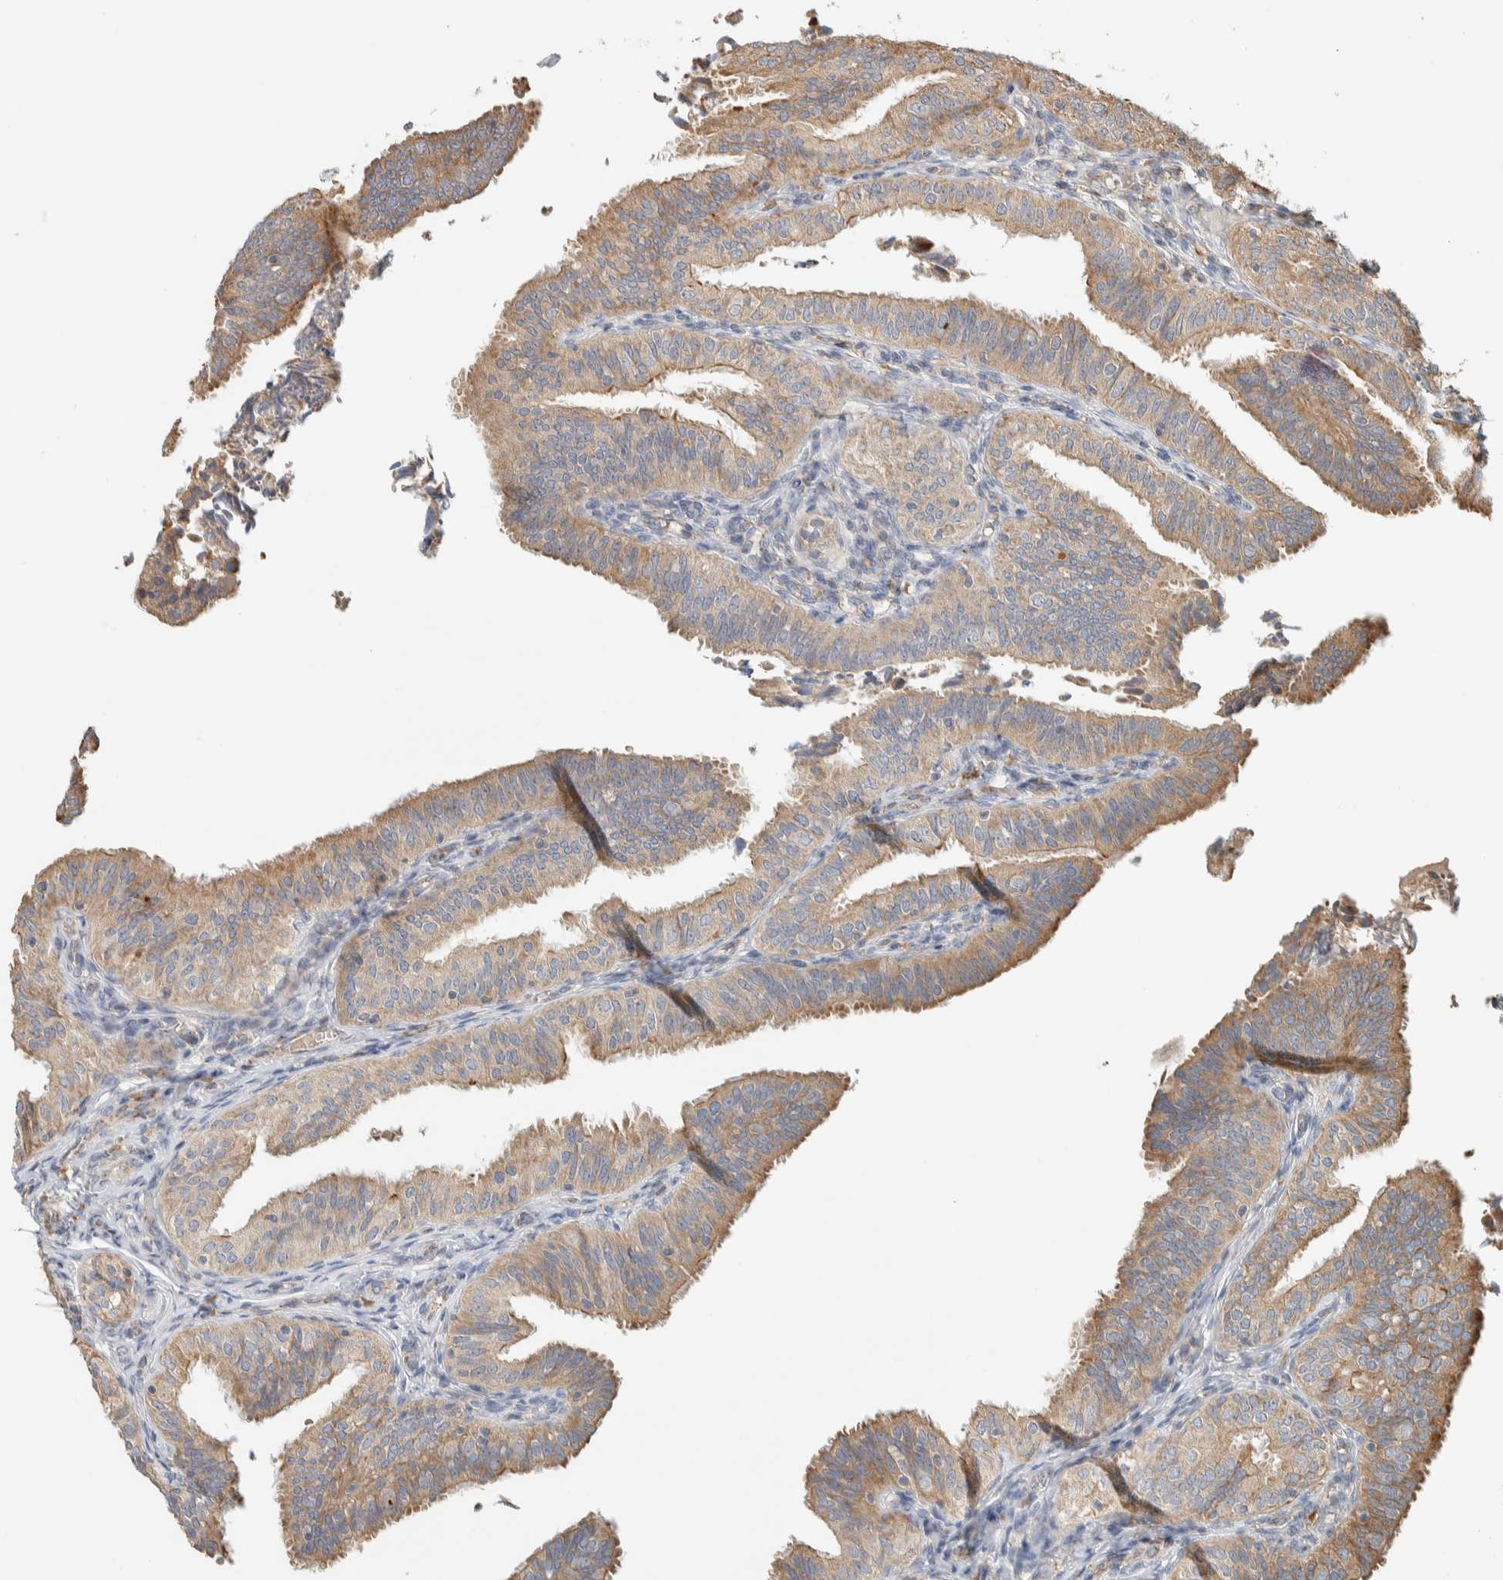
{"staining": {"intensity": "moderate", "quantity": "25%-75%", "location": "cytoplasmic/membranous"}, "tissue": "fallopian tube", "cell_type": "Glandular cells", "image_type": "normal", "snomed": [{"axis": "morphology", "description": "Normal tissue, NOS"}, {"axis": "topography", "description": "Fallopian tube"}], "caption": "High-power microscopy captured an immunohistochemistry photomicrograph of normal fallopian tube, revealing moderate cytoplasmic/membranous staining in approximately 25%-75% of glandular cells.", "gene": "RAB11FIP1", "patient": {"sex": "female", "age": 35}}